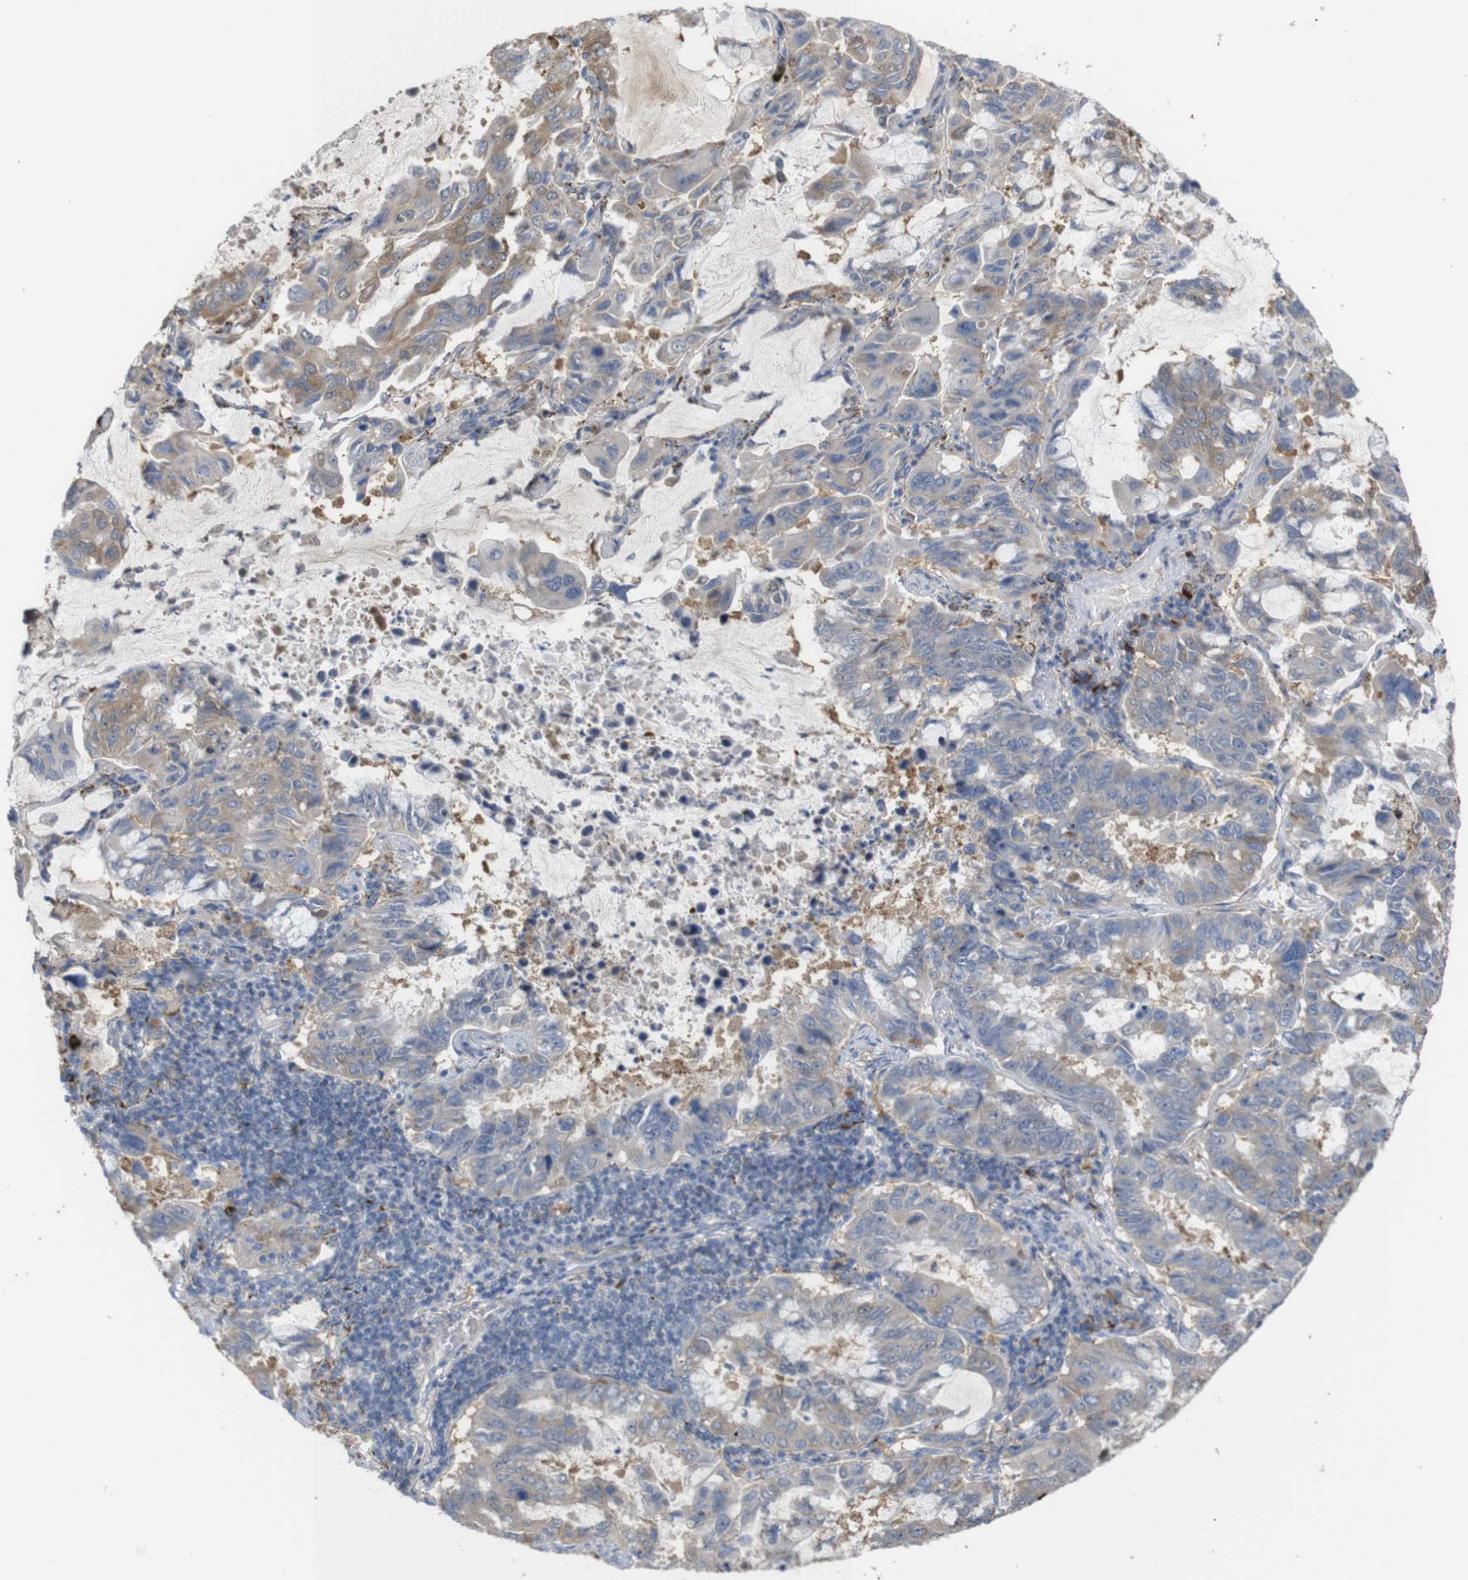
{"staining": {"intensity": "weak", "quantity": ">75%", "location": "cytoplasmic/membranous"}, "tissue": "lung cancer", "cell_type": "Tumor cells", "image_type": "cancer", "snomed": [{"axis": "morphology", "description": "Adenocarcinoma, NOS"}, {"axis": "topography", "description": "Lung"}], "caption": "An image showing weak cytoplasmic/membranous expression in approximately >75% of tumor cells in adenocarcinoma (lung), as visualized by brown immunohistochemical staining.", "gene": "PTPRR", "patient": {"sex": "male", "age": 64}}